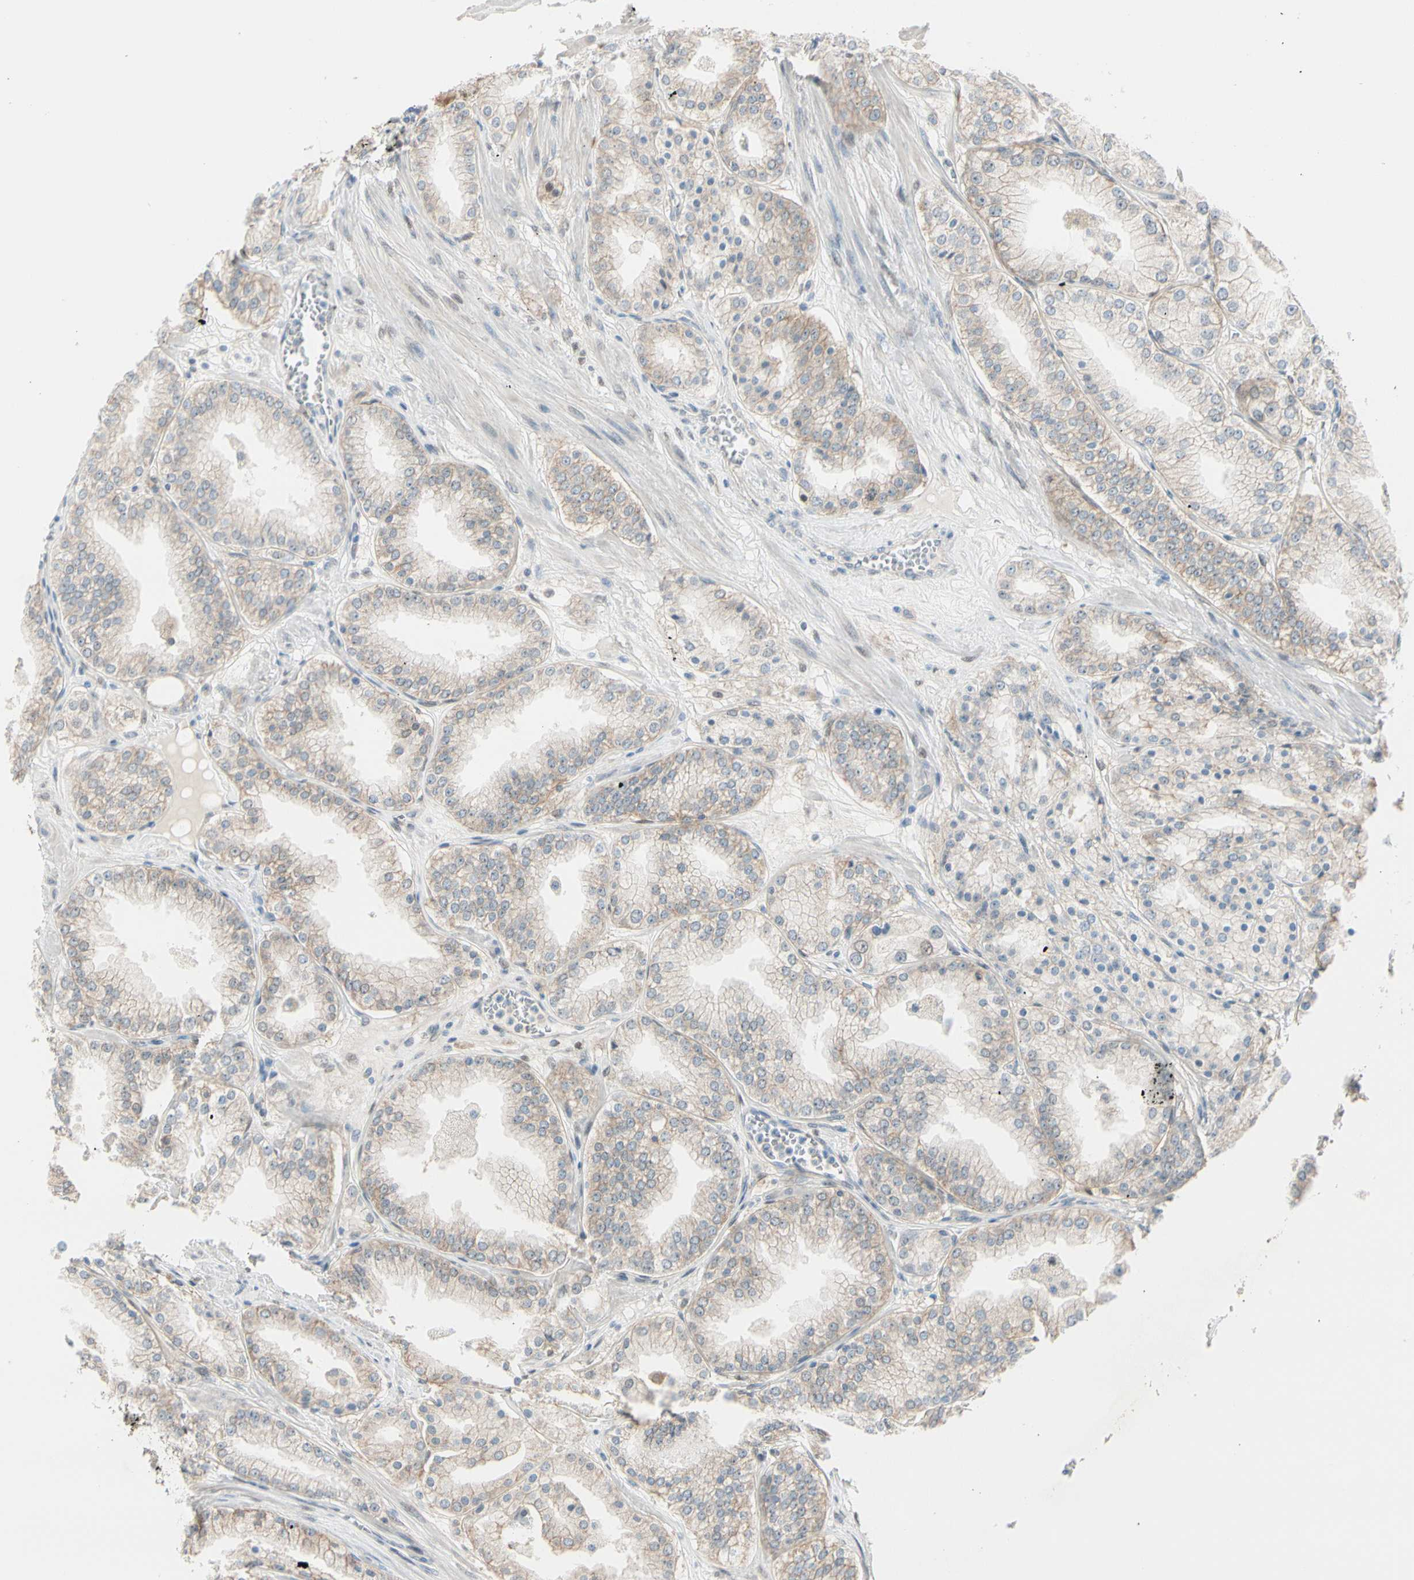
{"staining": {"intensity": "weak", "quantity": "25%-75%", "location": "cytoplasmic/membranous"}, "tissue": "prostate cancer", "cell_type": "Tumor cells", "image_type": "cancer", "snomed": [{"axis": "morphology", "description": "Adenocarcinoma, High grade"}, {"axis": "topography", "description": "Prostate"}], "caption": "Immunohistochemical staining of prostate high-grade adenocarcinoma displays low levels of weak cytoplasmic/membranous expression in approximately 25%-75% of tumor cells.", "gene": "PTTG1", "patient": {"sex": "male", "age": 61}}